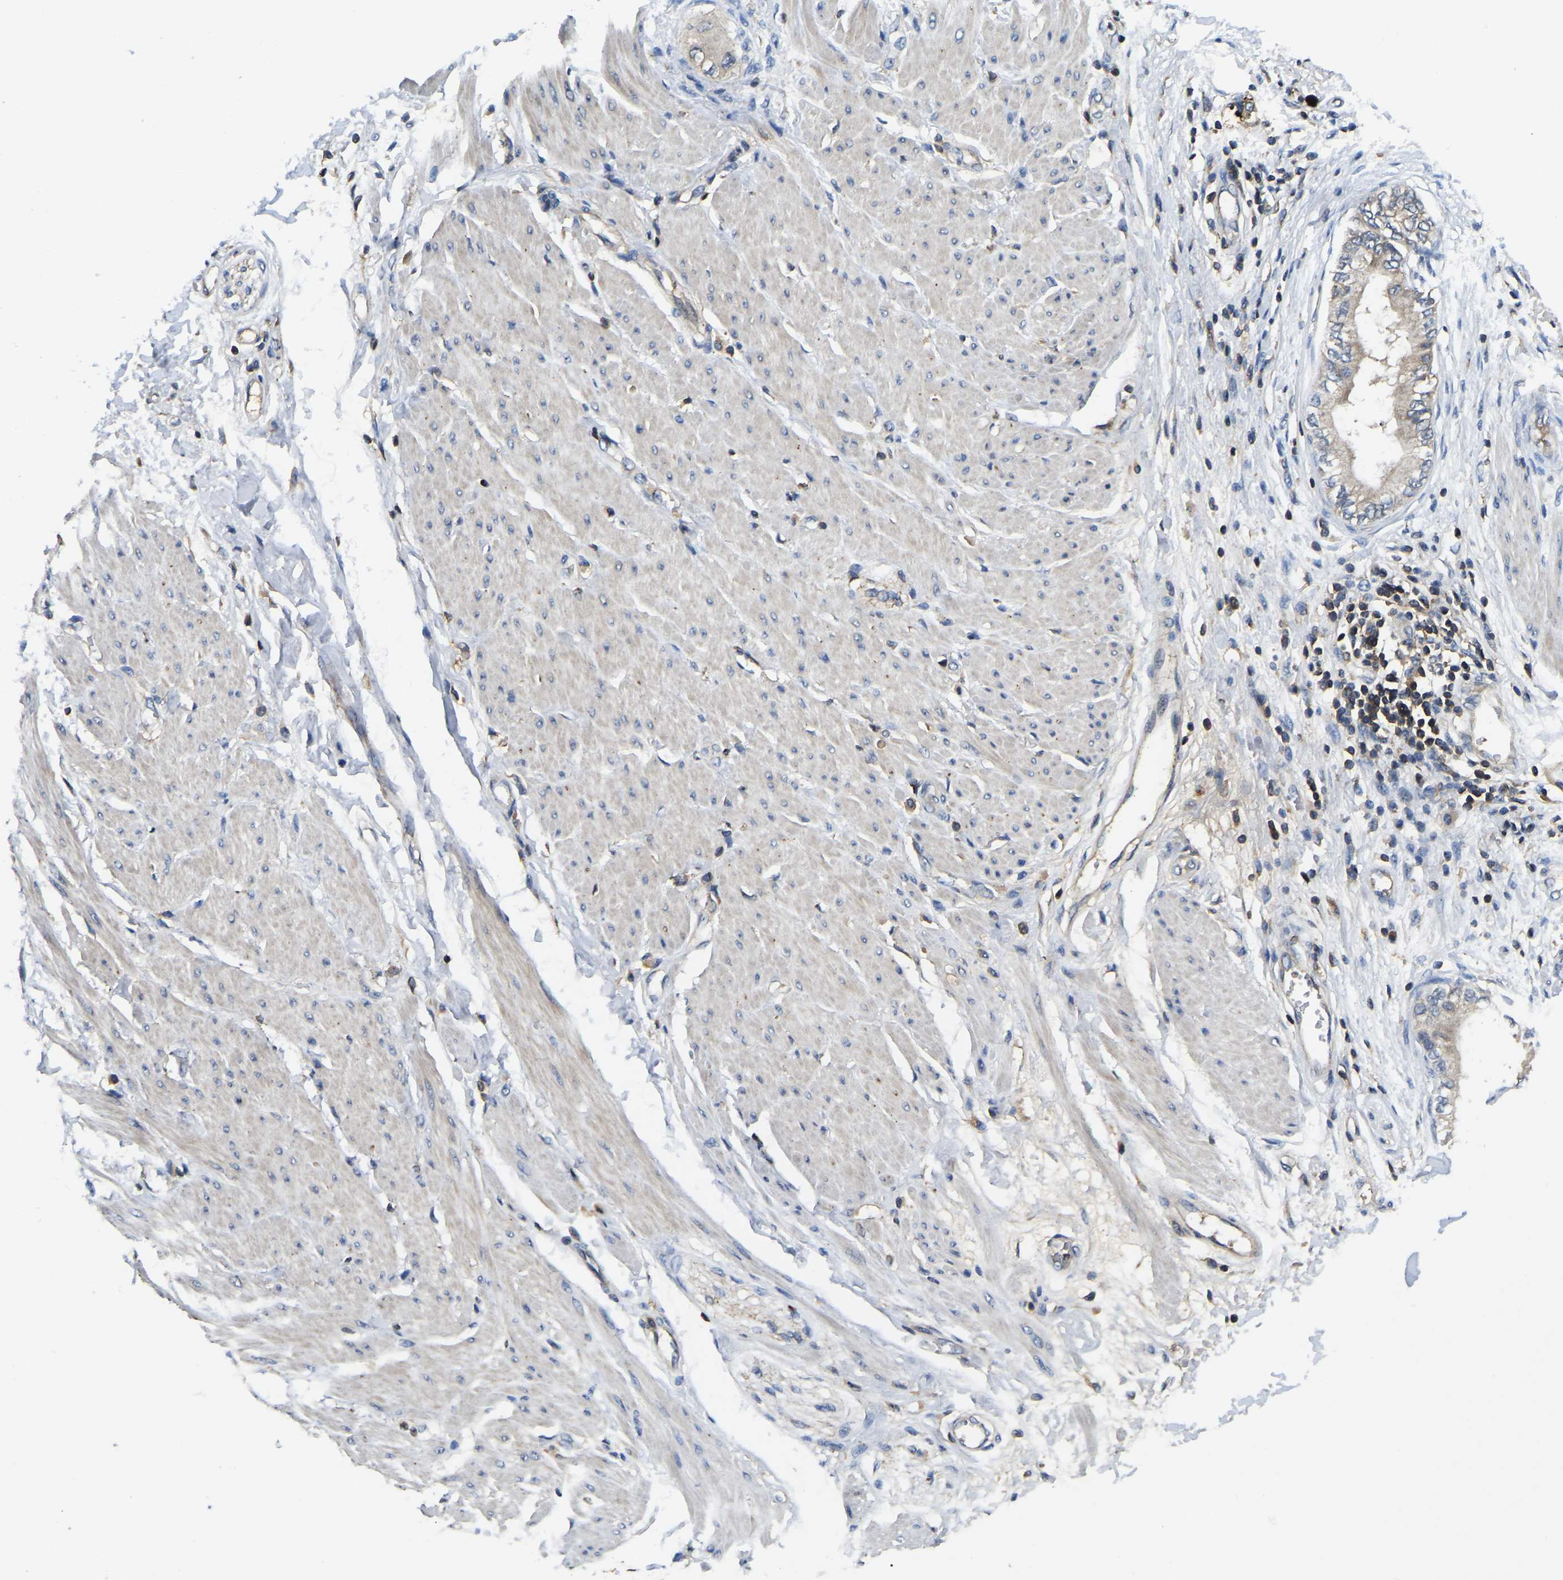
{"staining": {"intensity": "negative", "quantity": "none", "location": "none"}, "tissue": "pancreatic cancer", "cell_type": "Tumor cells", "image_type": "cancer", "snomed": [{"axis": "morphology", "description": "Normal tissue, NOS"}, {"axis": "morphology", "description": "Adenocarcinoma, NOS"}, {"axis": "topography", "description": "Pancreas"}, {"axis": "topography", "description": "Duodenum"}], "caption": "Tumor cells show no significant protein expression in pancreatic adenocarcinoma.", "gene": "SMPD2", "patient": {"sex": "female", "age": 60}}